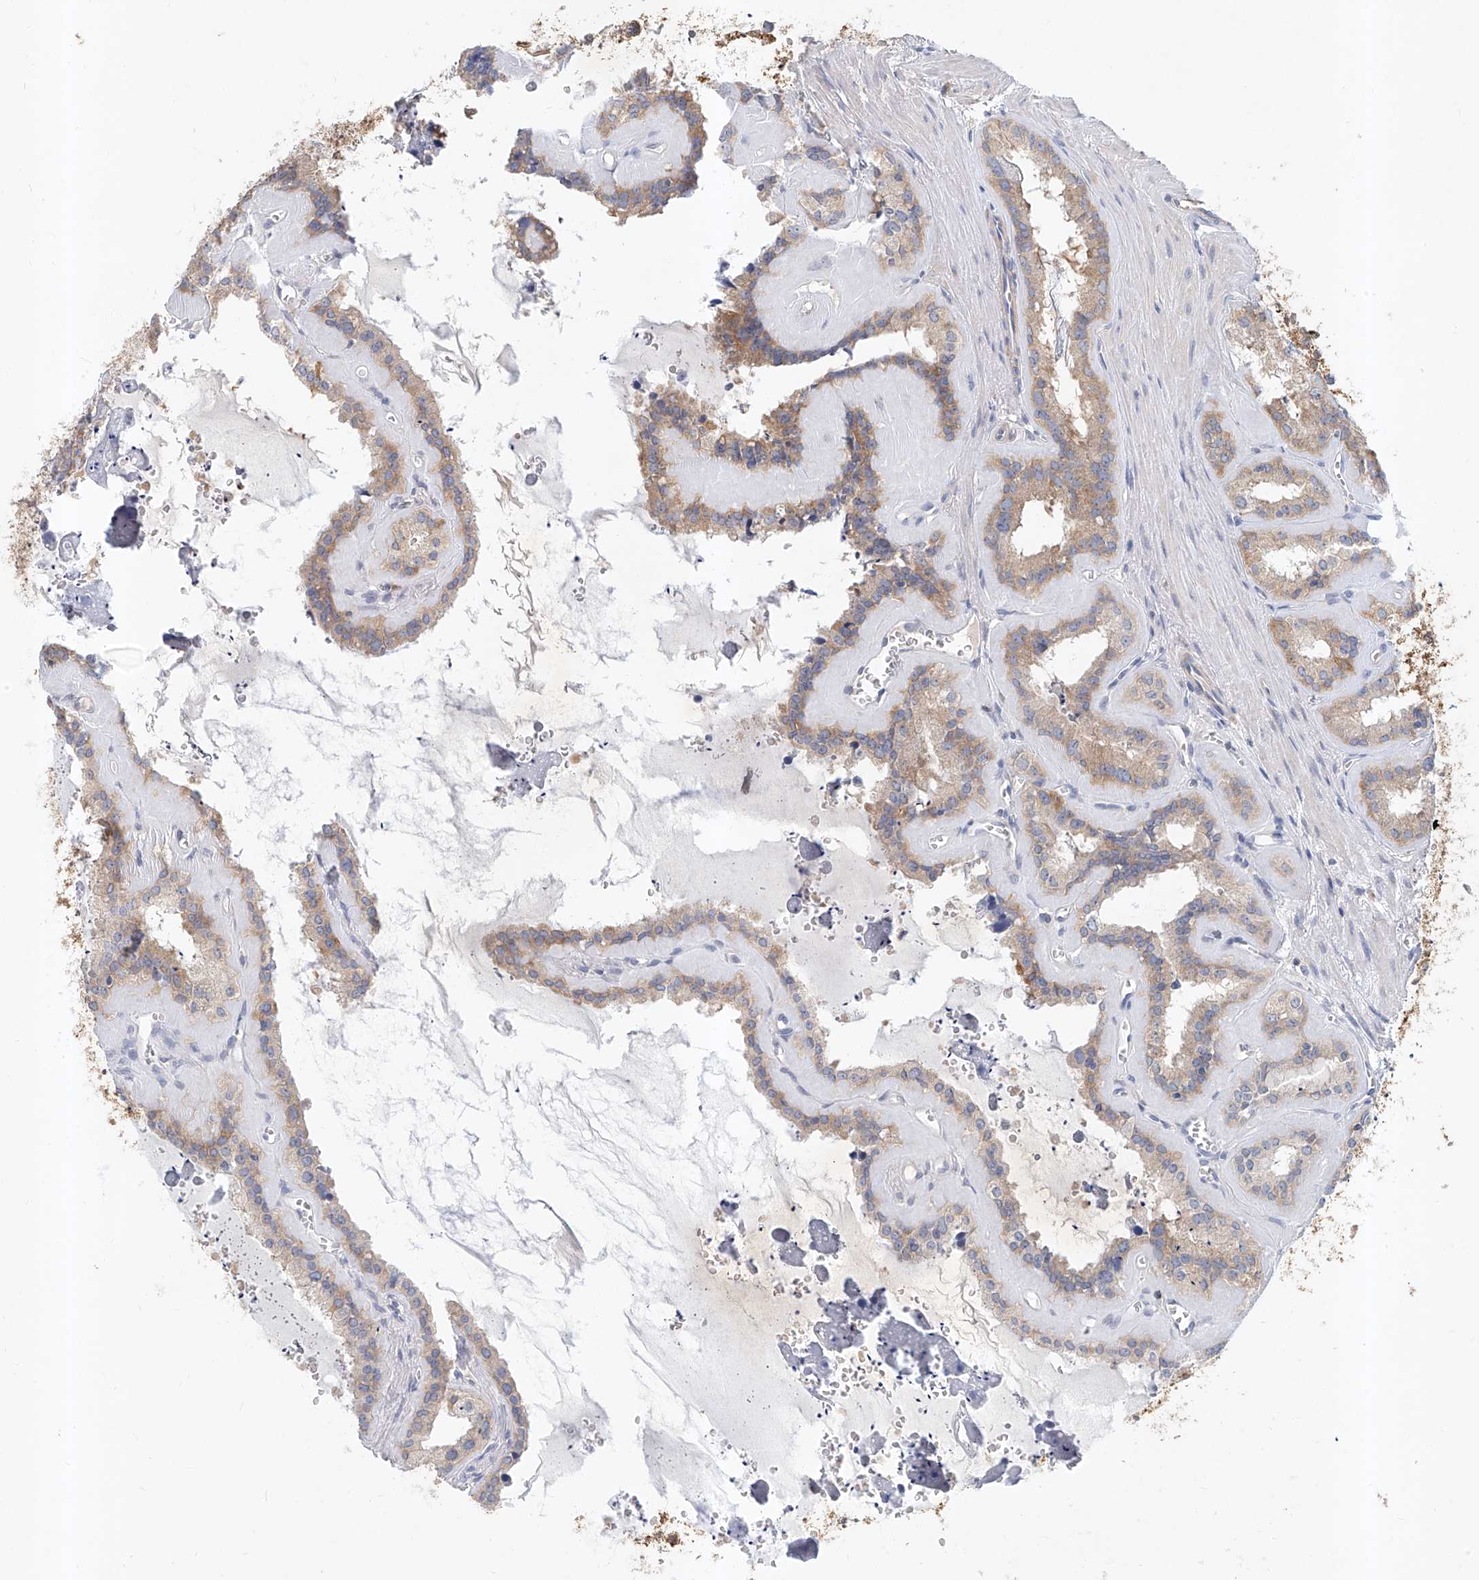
{"staining": {"intensity": "moderate", "quantity": ">75%", "location": "cytoplasmic/membranous"}, "tissue": "seminal vesicle", "cell_type": "Glandular cells", "image_type": "normal", "snomed": [{"axis": "morphology", "description": "Normal tissue, NOS"}, {"axis": "topography", "description": "Prostate"}, {"axis": "topography", "description": "Seminal veicle"}], "caption": "Moderate cytoplasmic/membranous positivity is present in approximately >75% of glandular cells in benign seminal vesicle.", "gene": "CARMIL1", "patient": {"sex": "male", "age": 59}}